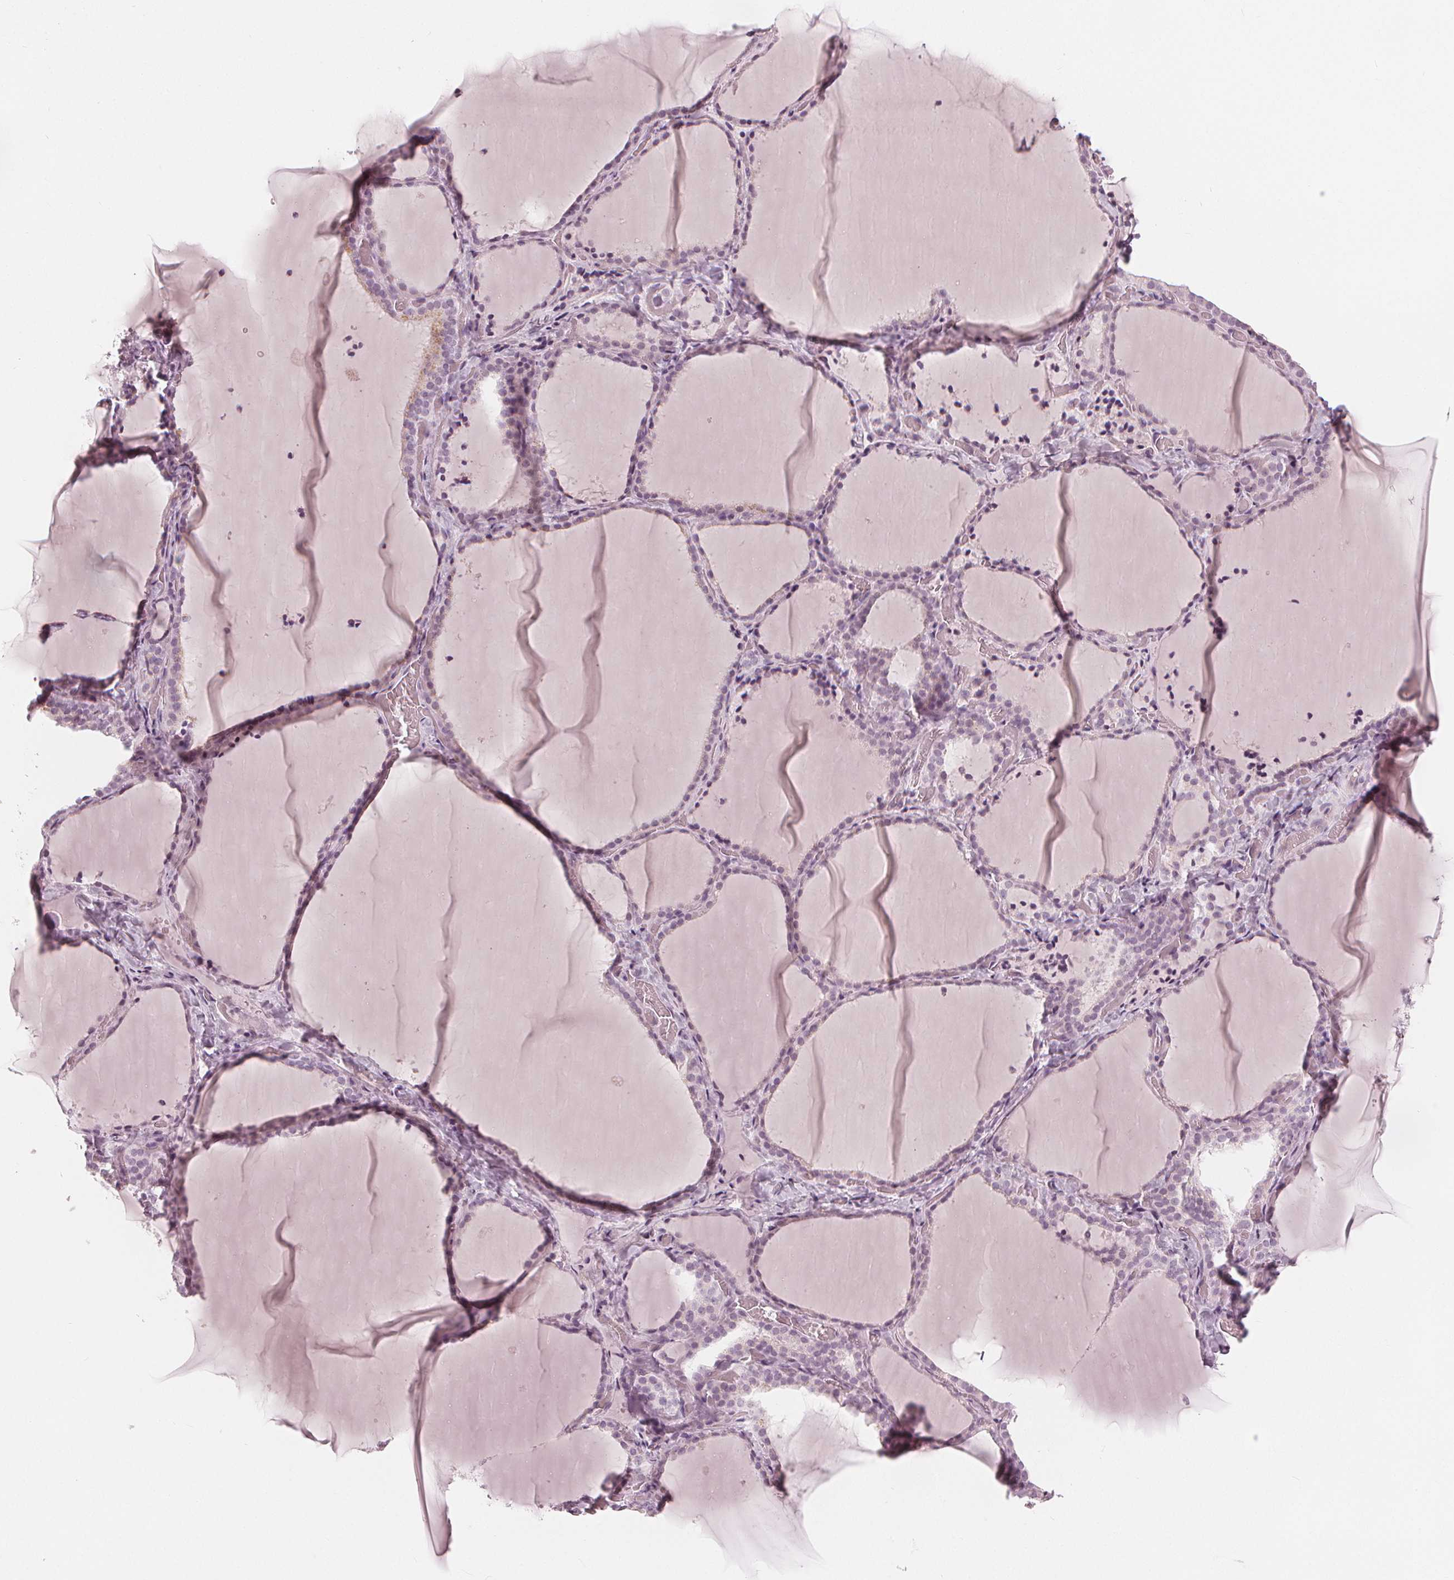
{"staining": {"intensity": "negative", "quantity": "none", "location": "none"}, "tissue": "thyroid gland", "cell_type": "Glandular cells", "image_type": "normal", "snomed": [{"axis": "morphology", "description": "Normal tissue, NOS"}, {"axis": "topography", "description": "Thyroid gland"}], "caption": "Glandular cells are negative for protein expression in benign human thyroid gland. (DAB (3,3'-diaminobenzidine) immunohistochemistry visualized using brightfield microscopy, high magnification).", "gene": "PAEP", "patient": {"sex": "female", "age": 22}}